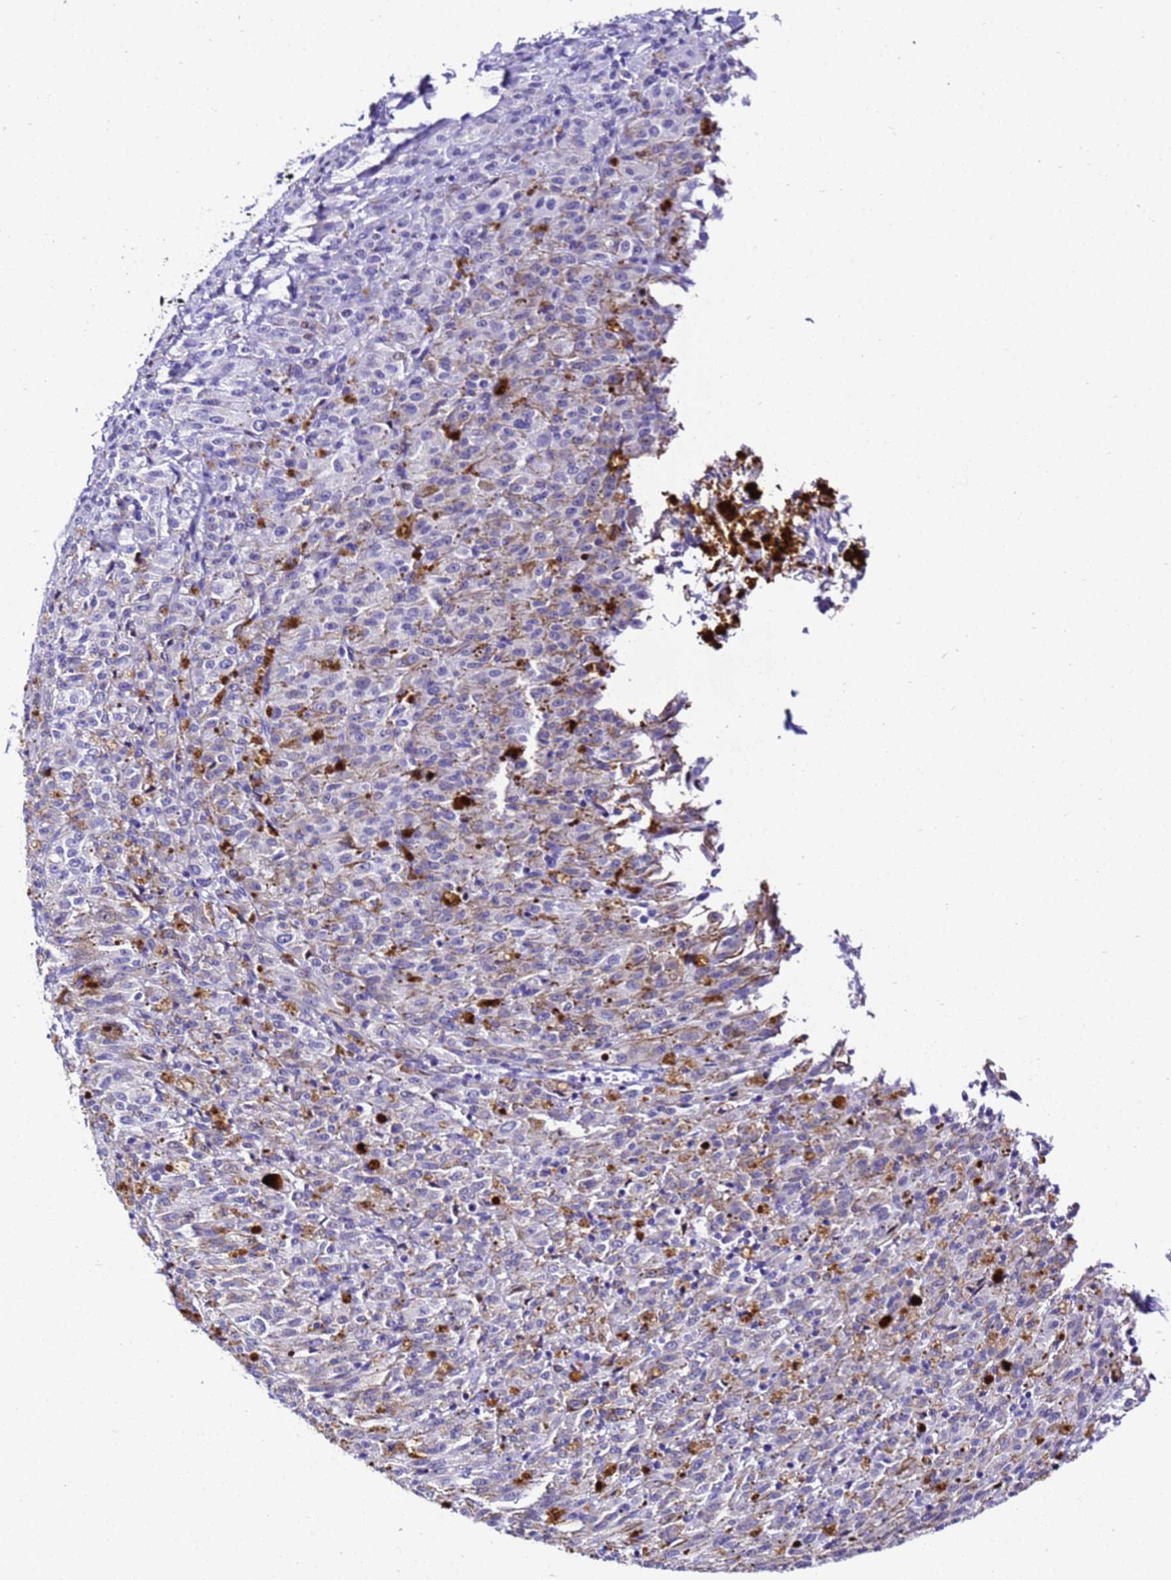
{"staining": {"intensity": "negative", "quantity": "none", "location": "none"}, "tissue": "melanoma", "cell_type": "Tumor cells", "image_type": "cancer", "snomed": [{"axis": "morphology", "description": "Malignant melanoma, NOS"}, {"axis": "topography", "description": "Skin"}], "caption": "Malignant melanoma was stained to show a protein in brown. There is no significant positivity in tumor cells.", "gene": "ZNF417", "patient": {"sex": "female", "age": 52}}